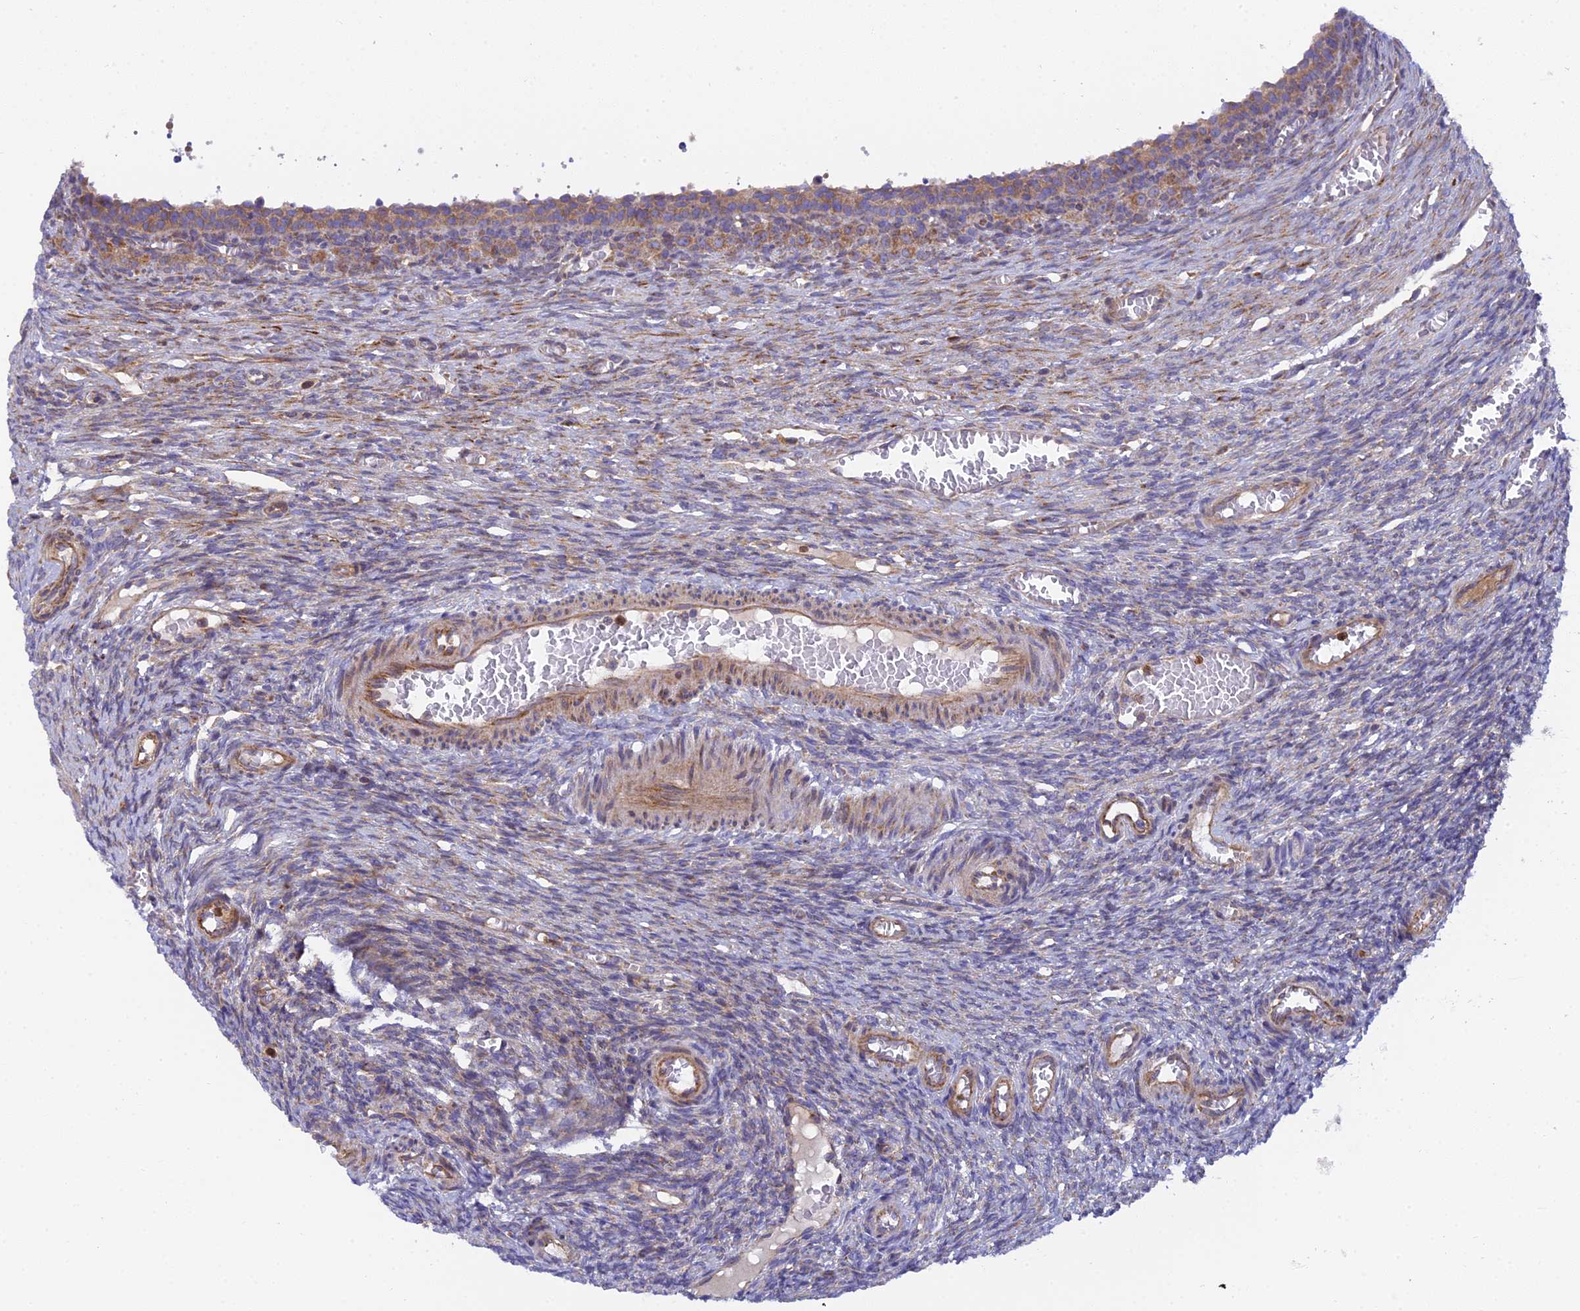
{"staining": {"intensity": "negative", "quantity": "none", "location": "none"}, "tissue": "ovary", "cell_type": "Ovarian stroma cells", "image_type": "normal", "snomed": [{"axis": "morphology", "description": "Normal tissue, NOS"}, {"axis": "topography", "description": "Ovary"}], "caption": "This micrograph is of benign ovary stained with IHC to label a protein in brown with the nuclei are counter-stained blue. There is no expression in ovarian stroma cells.", "gene": "CLCN7", "patient": {"sex": "female", "age": 27}}